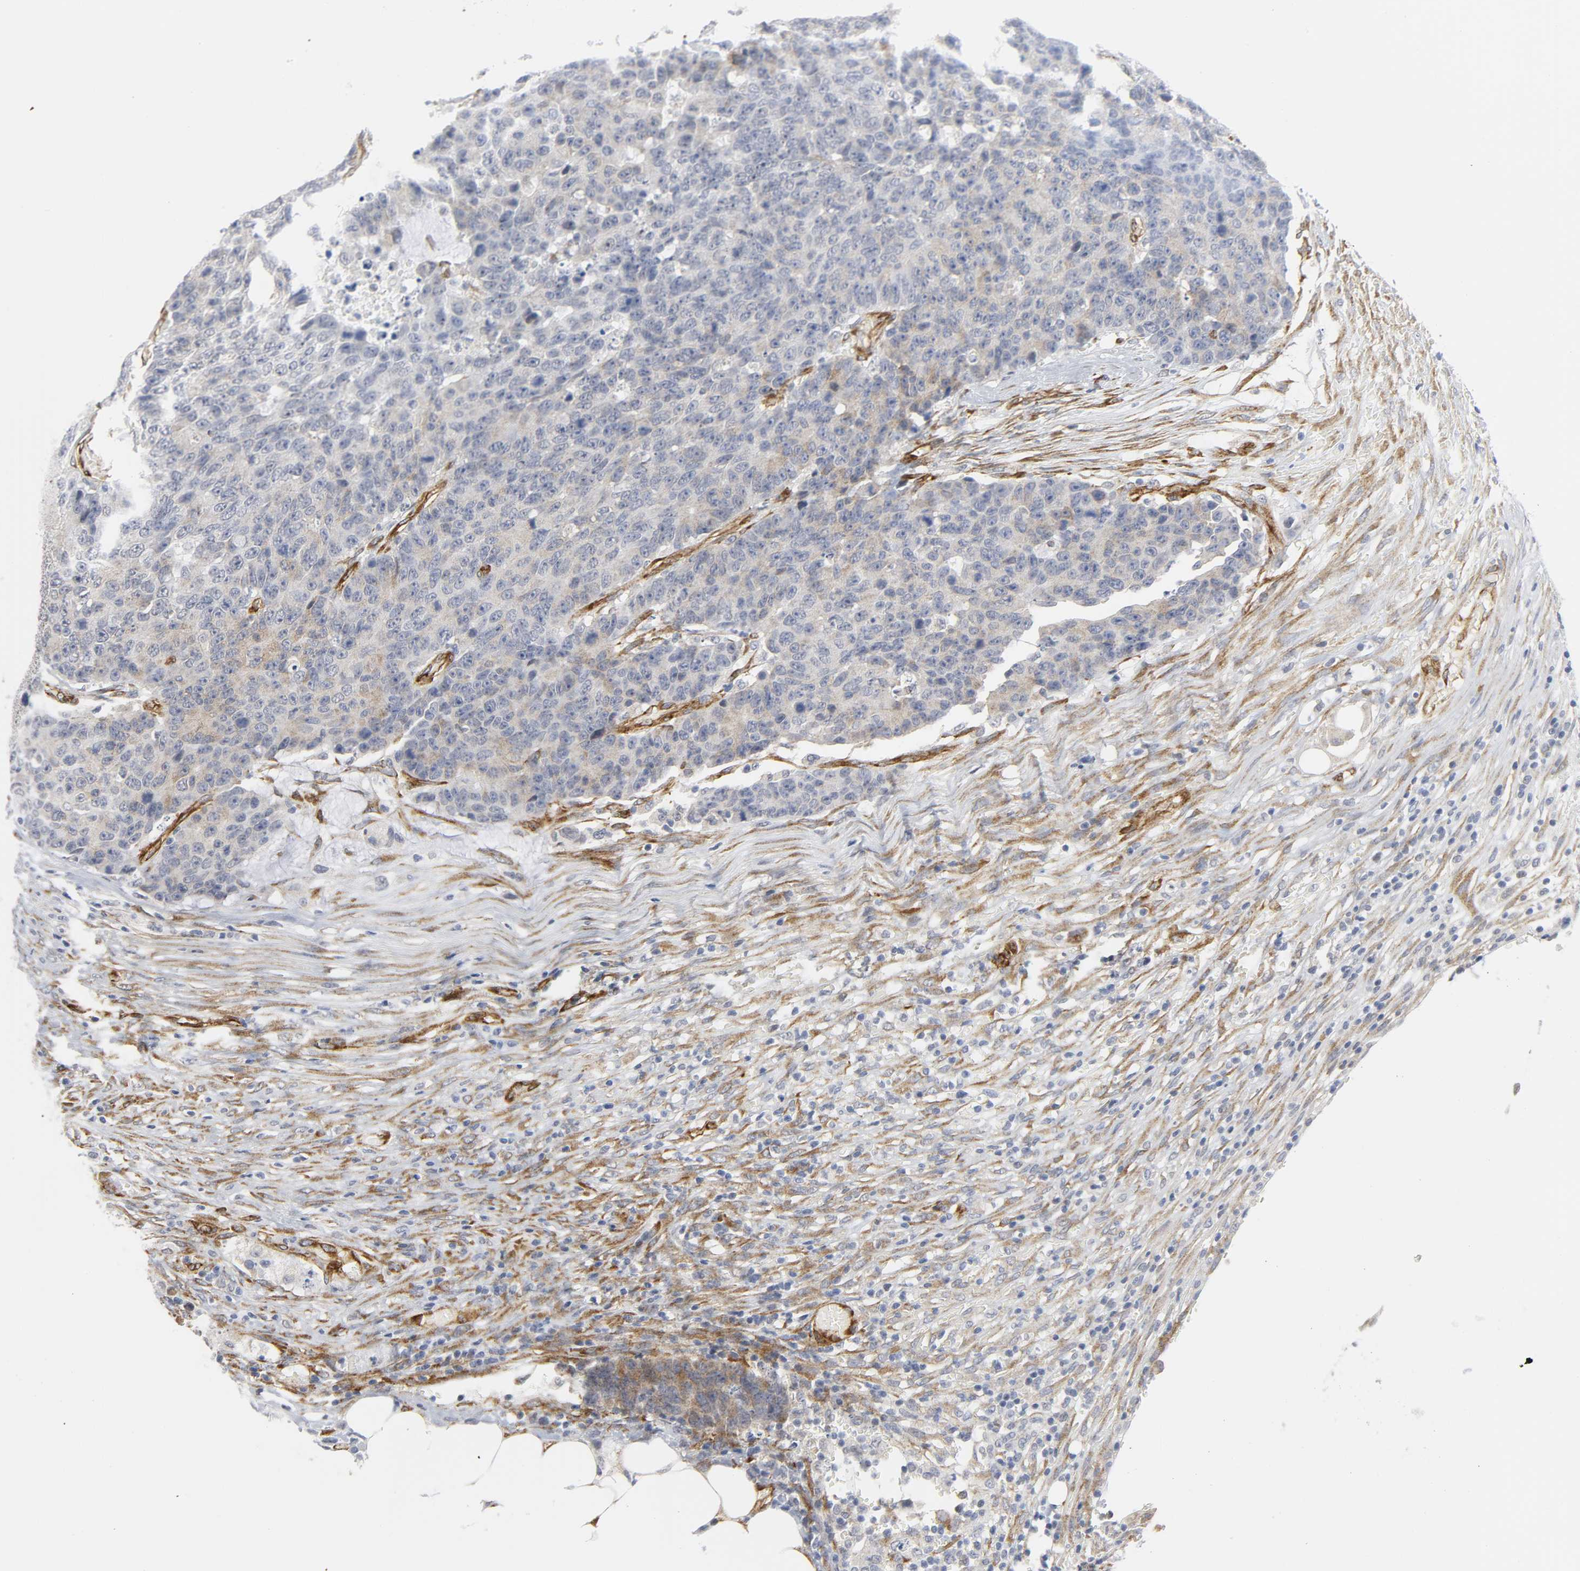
{"staining": {"intensity": "weak", "quantity": "25%-75%", "location": "cytoplasmic/membranous"}, "tissue": "colorectal cancer", "cell_type": "Tumor cells", "image_type": "cancer", "snomed": [{"axis": "morphology", "description": "Adenocarcinoma, NOS"}, {"axis": "topography", "description": "Colon"}], "caption": "An immunohistochemistry micrograph of neoplastic tissue is shown. Protein staining in brown highlights weak cytoplasmic/membranous positivity in colorectal cancer (adenocarcinoma) within tumor cells.", "gene": "DOCK1", "patient": {"sex": "female", "age": 86}}